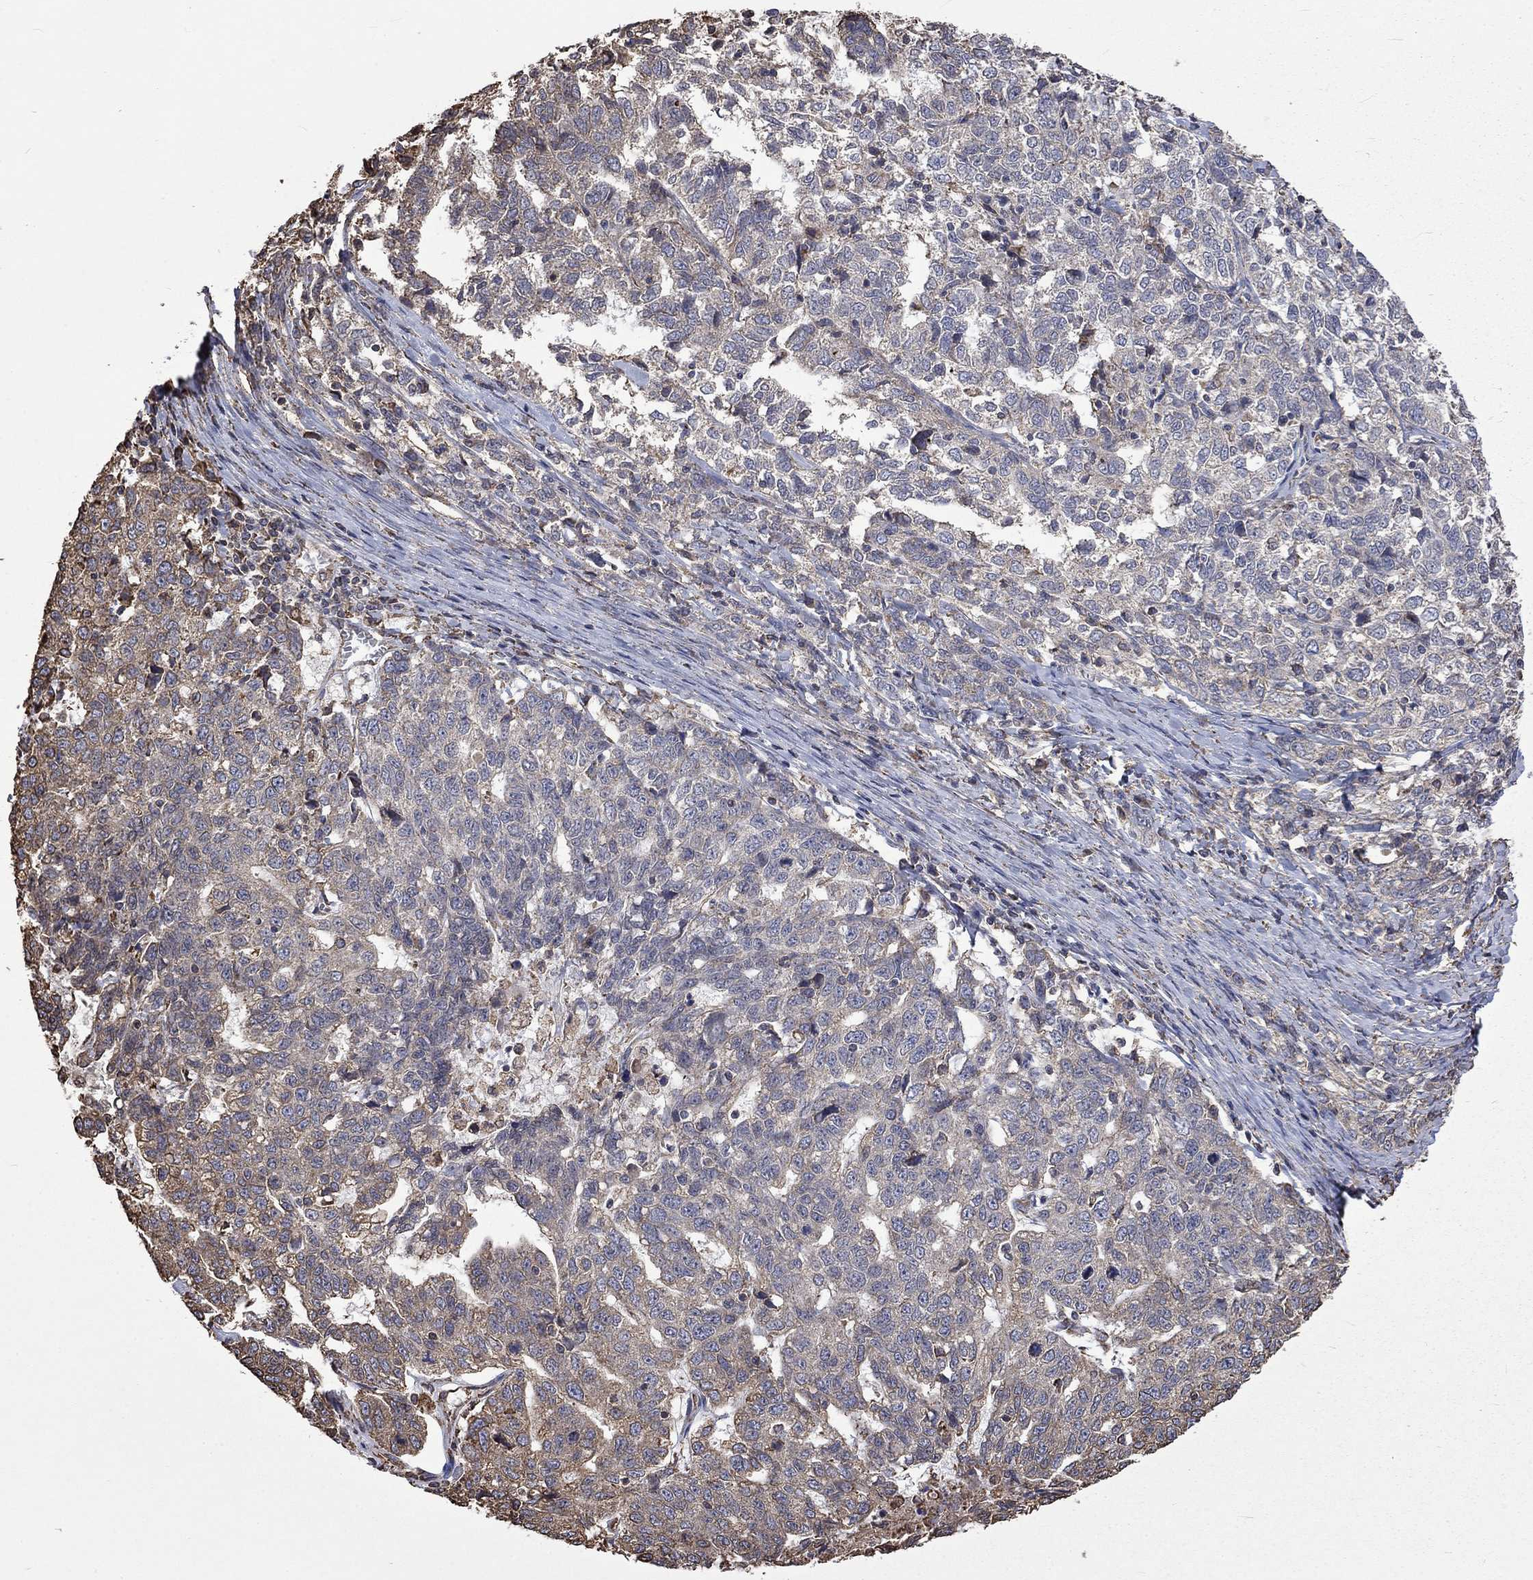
{"staining": {"intensity": "negative", "quantity": "none", "location": "none"}, "tissue": "ovarian cancer", "cell_type": "Tumor cells", "image_type": "cancer", "snomed": [{"axis": "morphology", "description": "Cystadenocarcinoma, serous, NOS"}, {"axis": "topography", "description": "Ovary"}], "caption": "Photomicrograph shows no protein positivity in tumor cells of ovarian cancer (serous cystadenocarcinoma) tissue.", "gene": "ESRRA", "patient": {"sex": "female", "age": 71}}